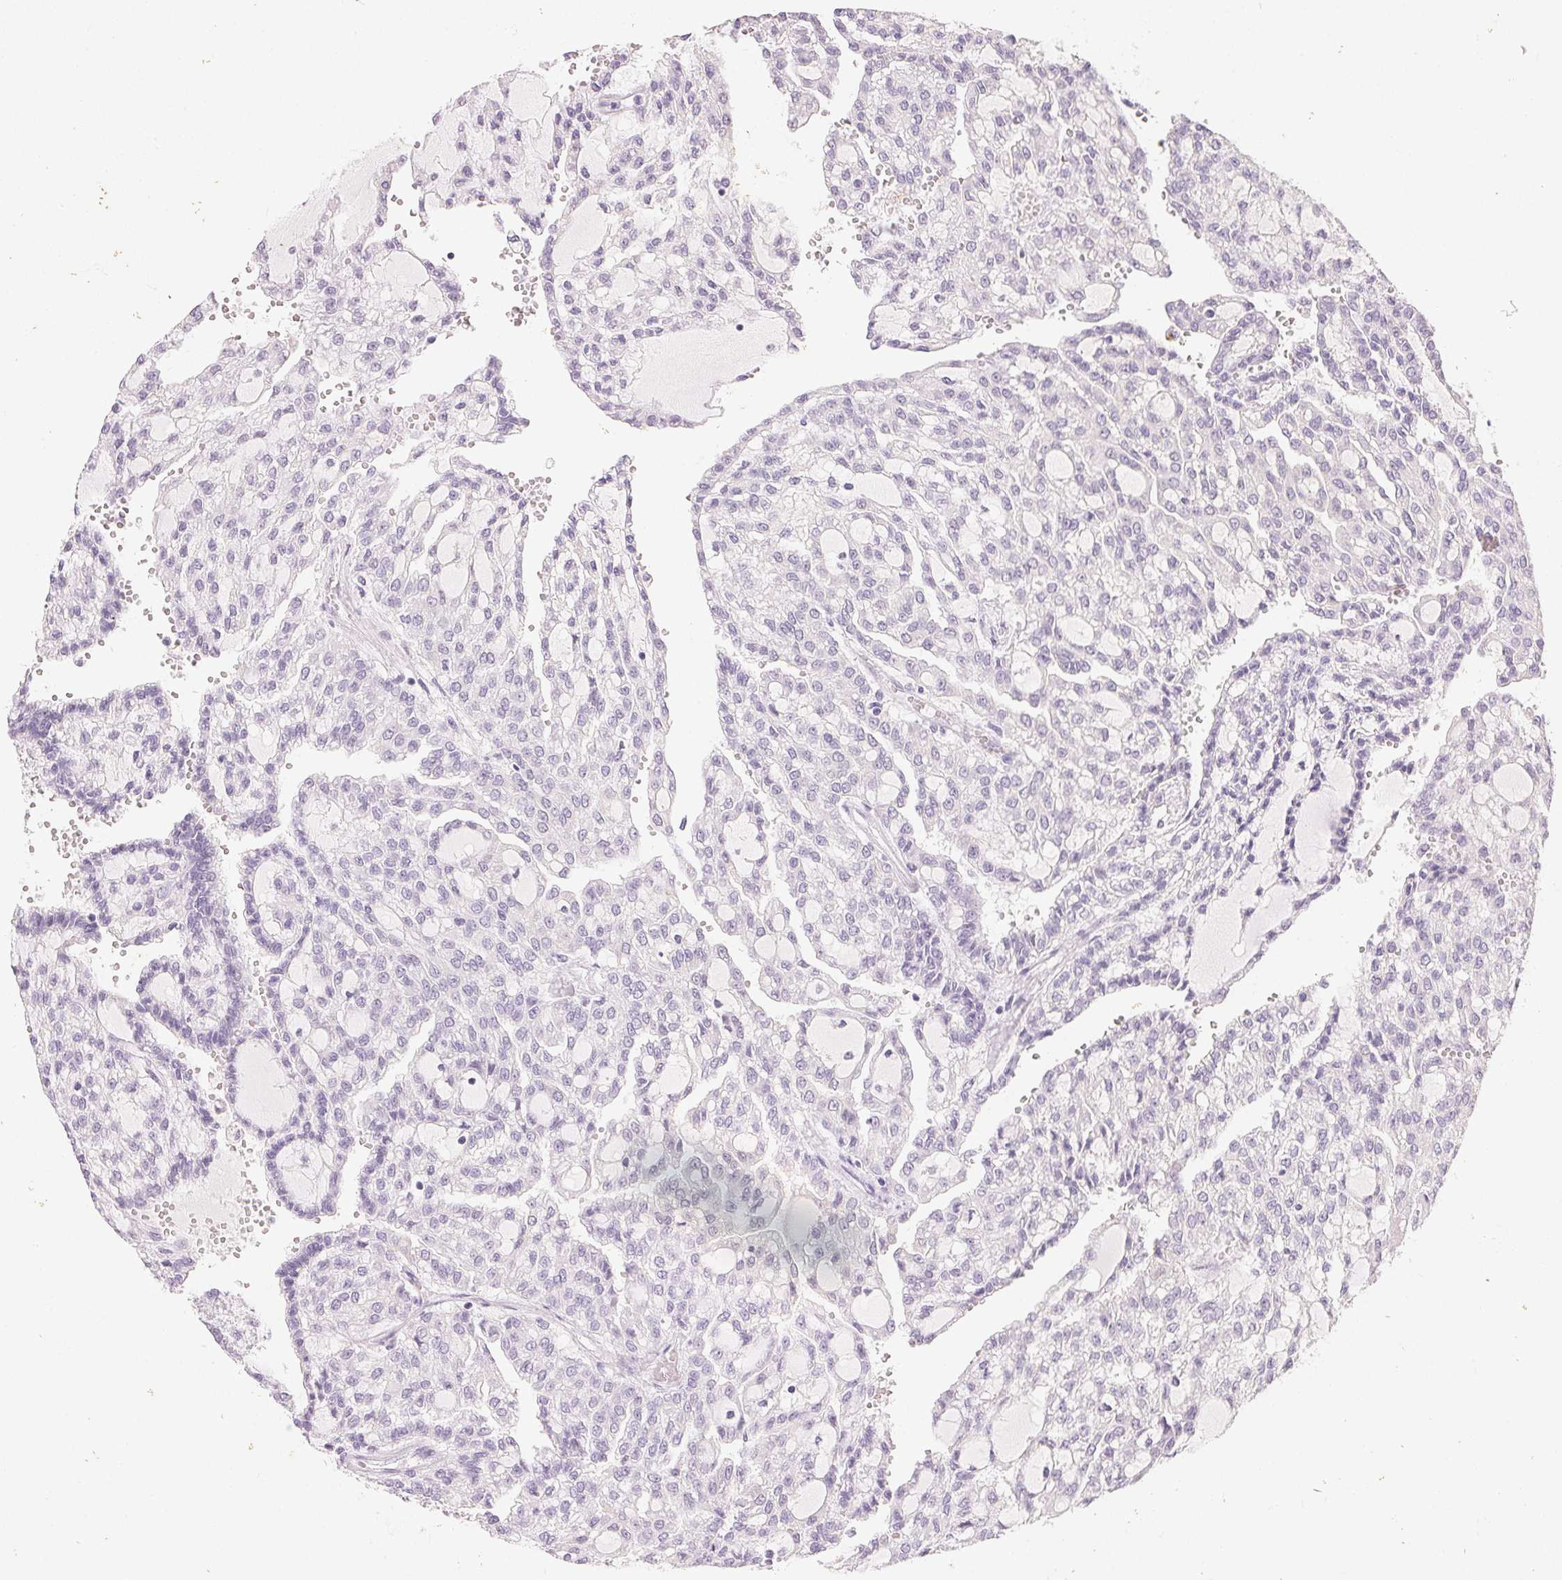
{"staining": {"intensity": "negative", "quantity": "none", "location": "none"}, "tissue": "renal cancer", "cell_type": "Tumor cells", "image_type": "cancer", "snomed": [{"axis": "morphology", "description": "Adenocarcinoma, NOS"}, {"axis": "topography", "description": "Kidney"}], "caption": "Immunohistochemical staining of human renal adenocarcinoma displays no significant expression in tumor cells. Brightfield microscopy of immunohistochemistry stained with DAB (3,3'-diaminobenzidine) (brown) and hematoxylin (blue), captured at high magnification.", "gene": "SFTPD", "patient": {"sex": "male", "age": 63}}